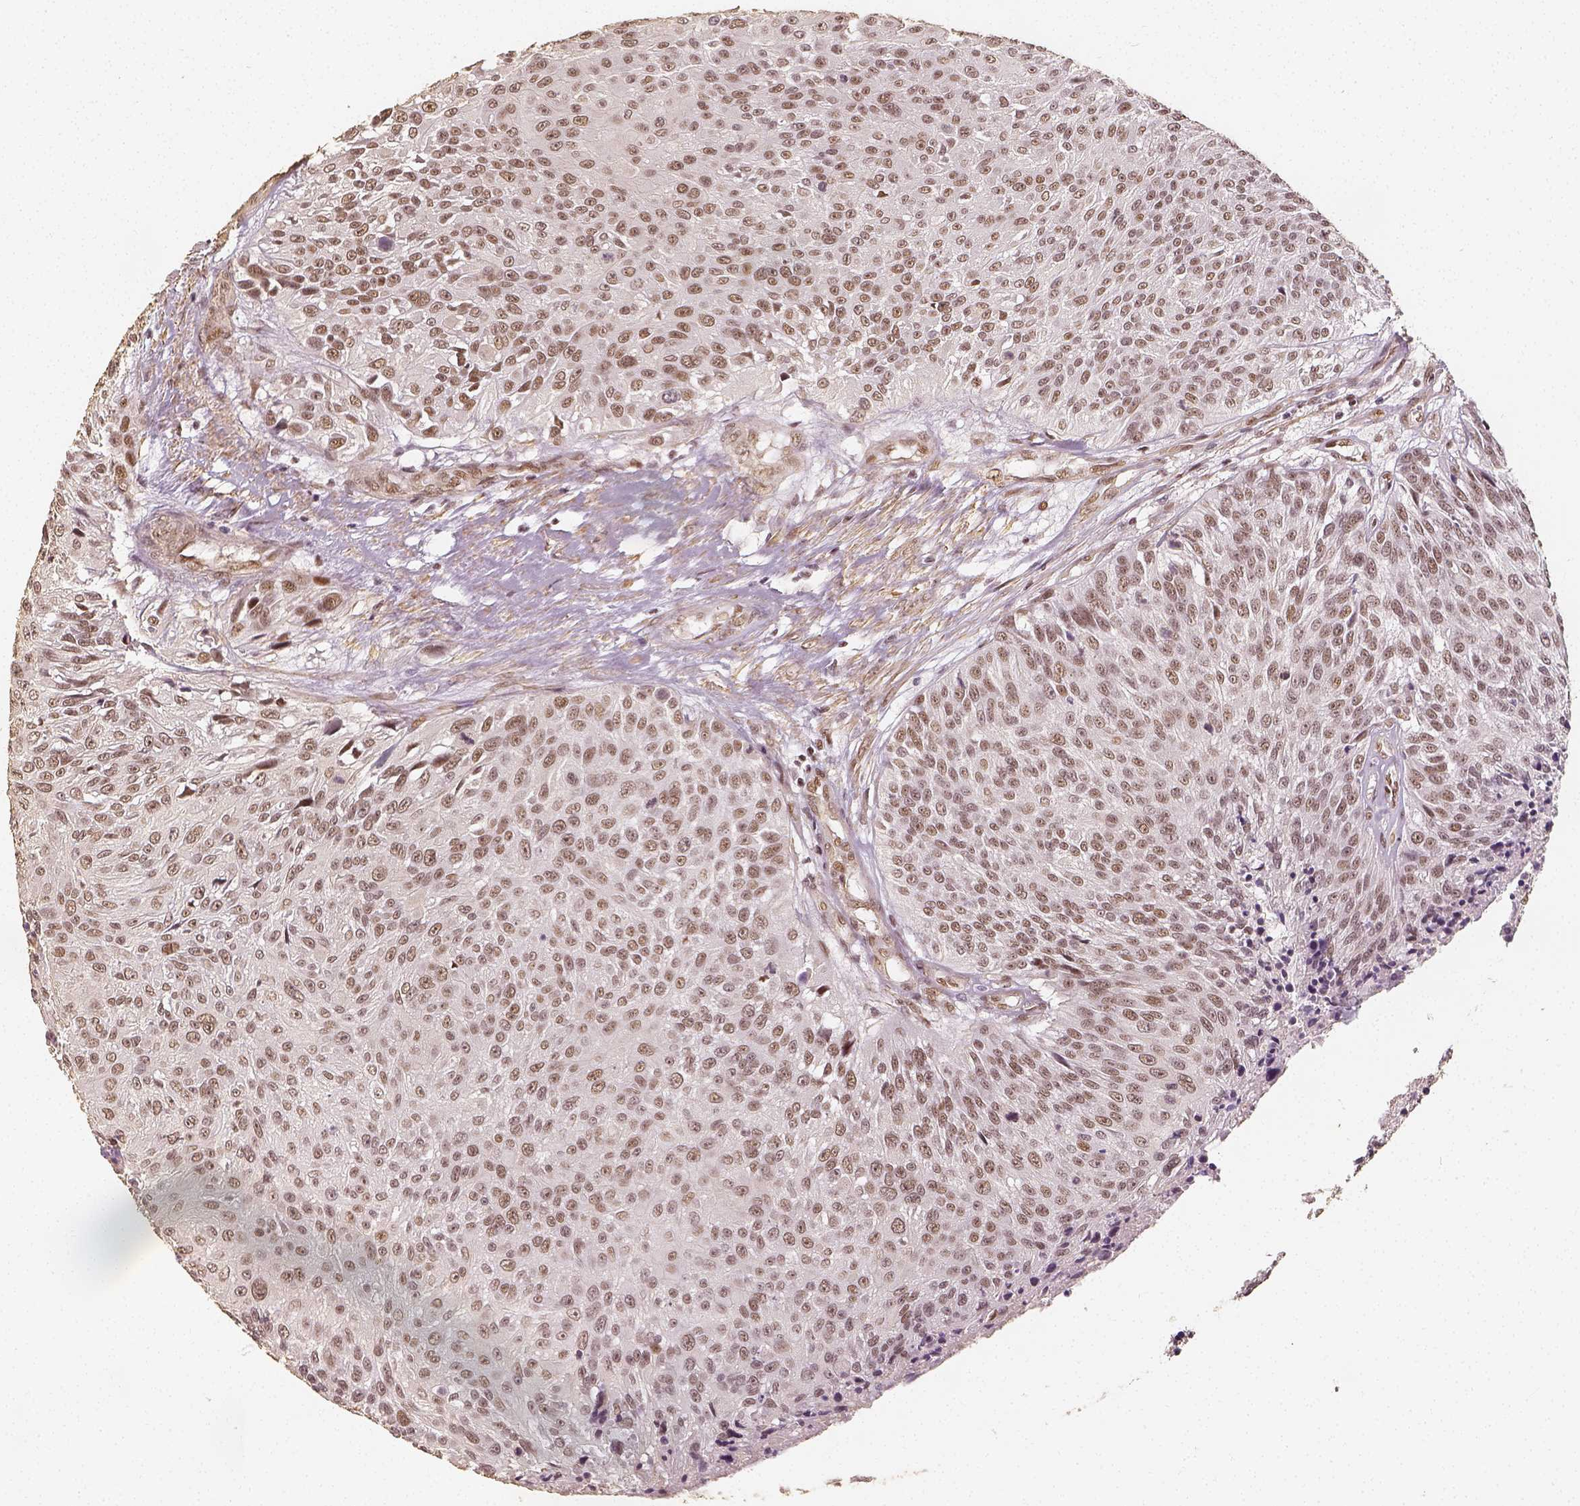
{"staining": {"intensity": "weak", "quantity": ">75%", "location": "nuclear"}, "tissue": "urothelial cancer", "cell_type": "Tumor cells", "image_type": "cancer", "snomed": [{"axis": "morphology", "description": "Urothelial carcinoma, NOS"}, {"axis": "topography", "description": "Urinary bladder"}], "caption": "Transitional cell carcinoma stained with DAB (3,3'-diaminobenzidine) immunohistochemistry (IHC) displays low levels of weak nuclear staining in about >75% of tumor cells. The staining was performed using DAB (3,3'-diaminobenzidine), with brown indicating positive protein expression. Nuclei are stained blue with hematoxylin.", "gene": "HDAC1", "patient": {"sex": "male", "age": 55}}